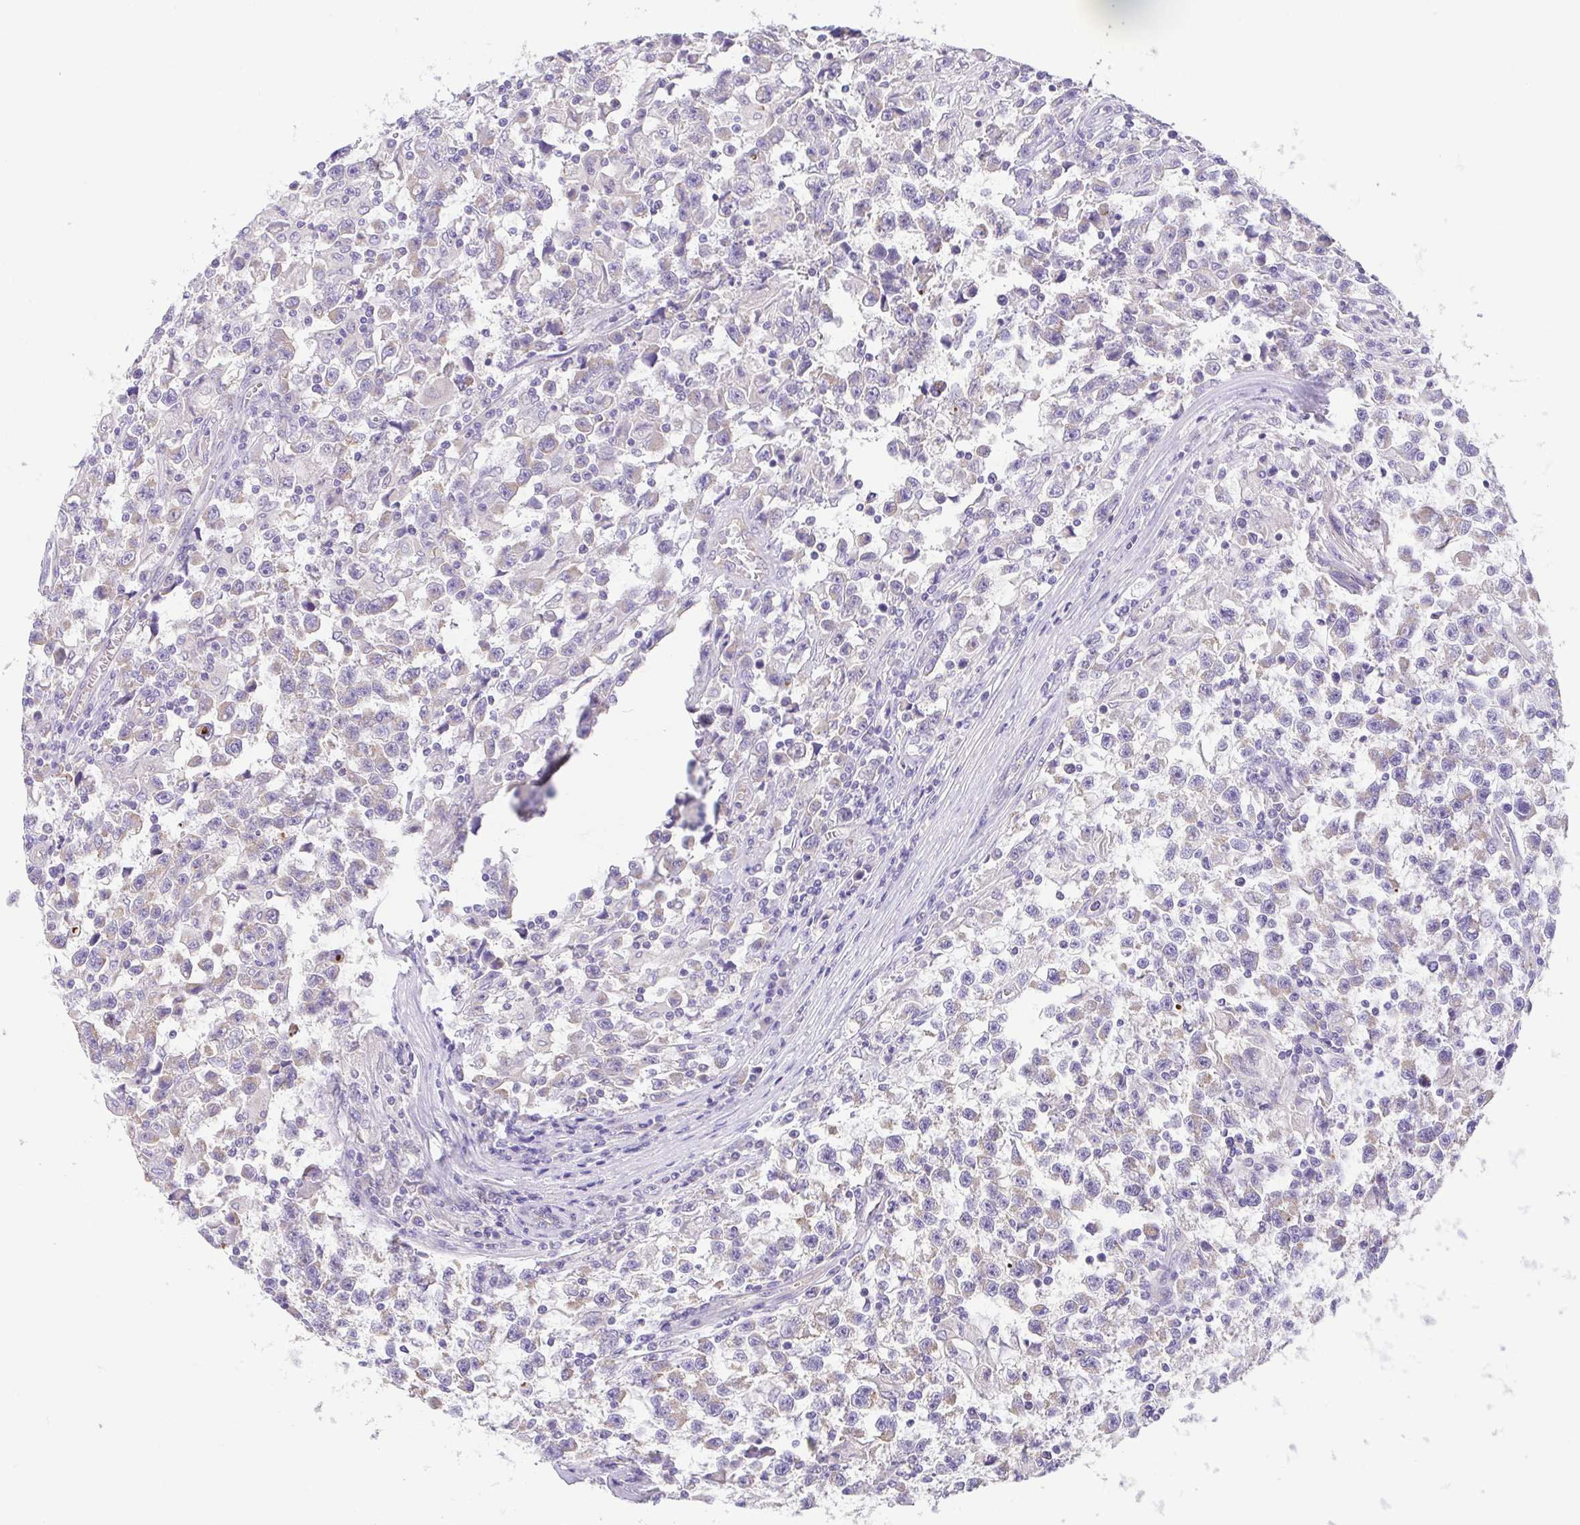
{"staining": {"intensity": "negative", "quantity": "none", "location": "none"}, "tissue": "testis cancer", "cell_type": "Tumor cells", "image_type": "cancer", "snomed": [{"axis": "morphology", "description": "Seminoma, NOS"}, {"axis": "topography", "description": "Testis"}], "caption": "Immunohistochemical staining of testis cancer reveals no significant expression in tumor cells.", "gene": "SLC13A1", "patient": {"sex": "male", "age": 31}}